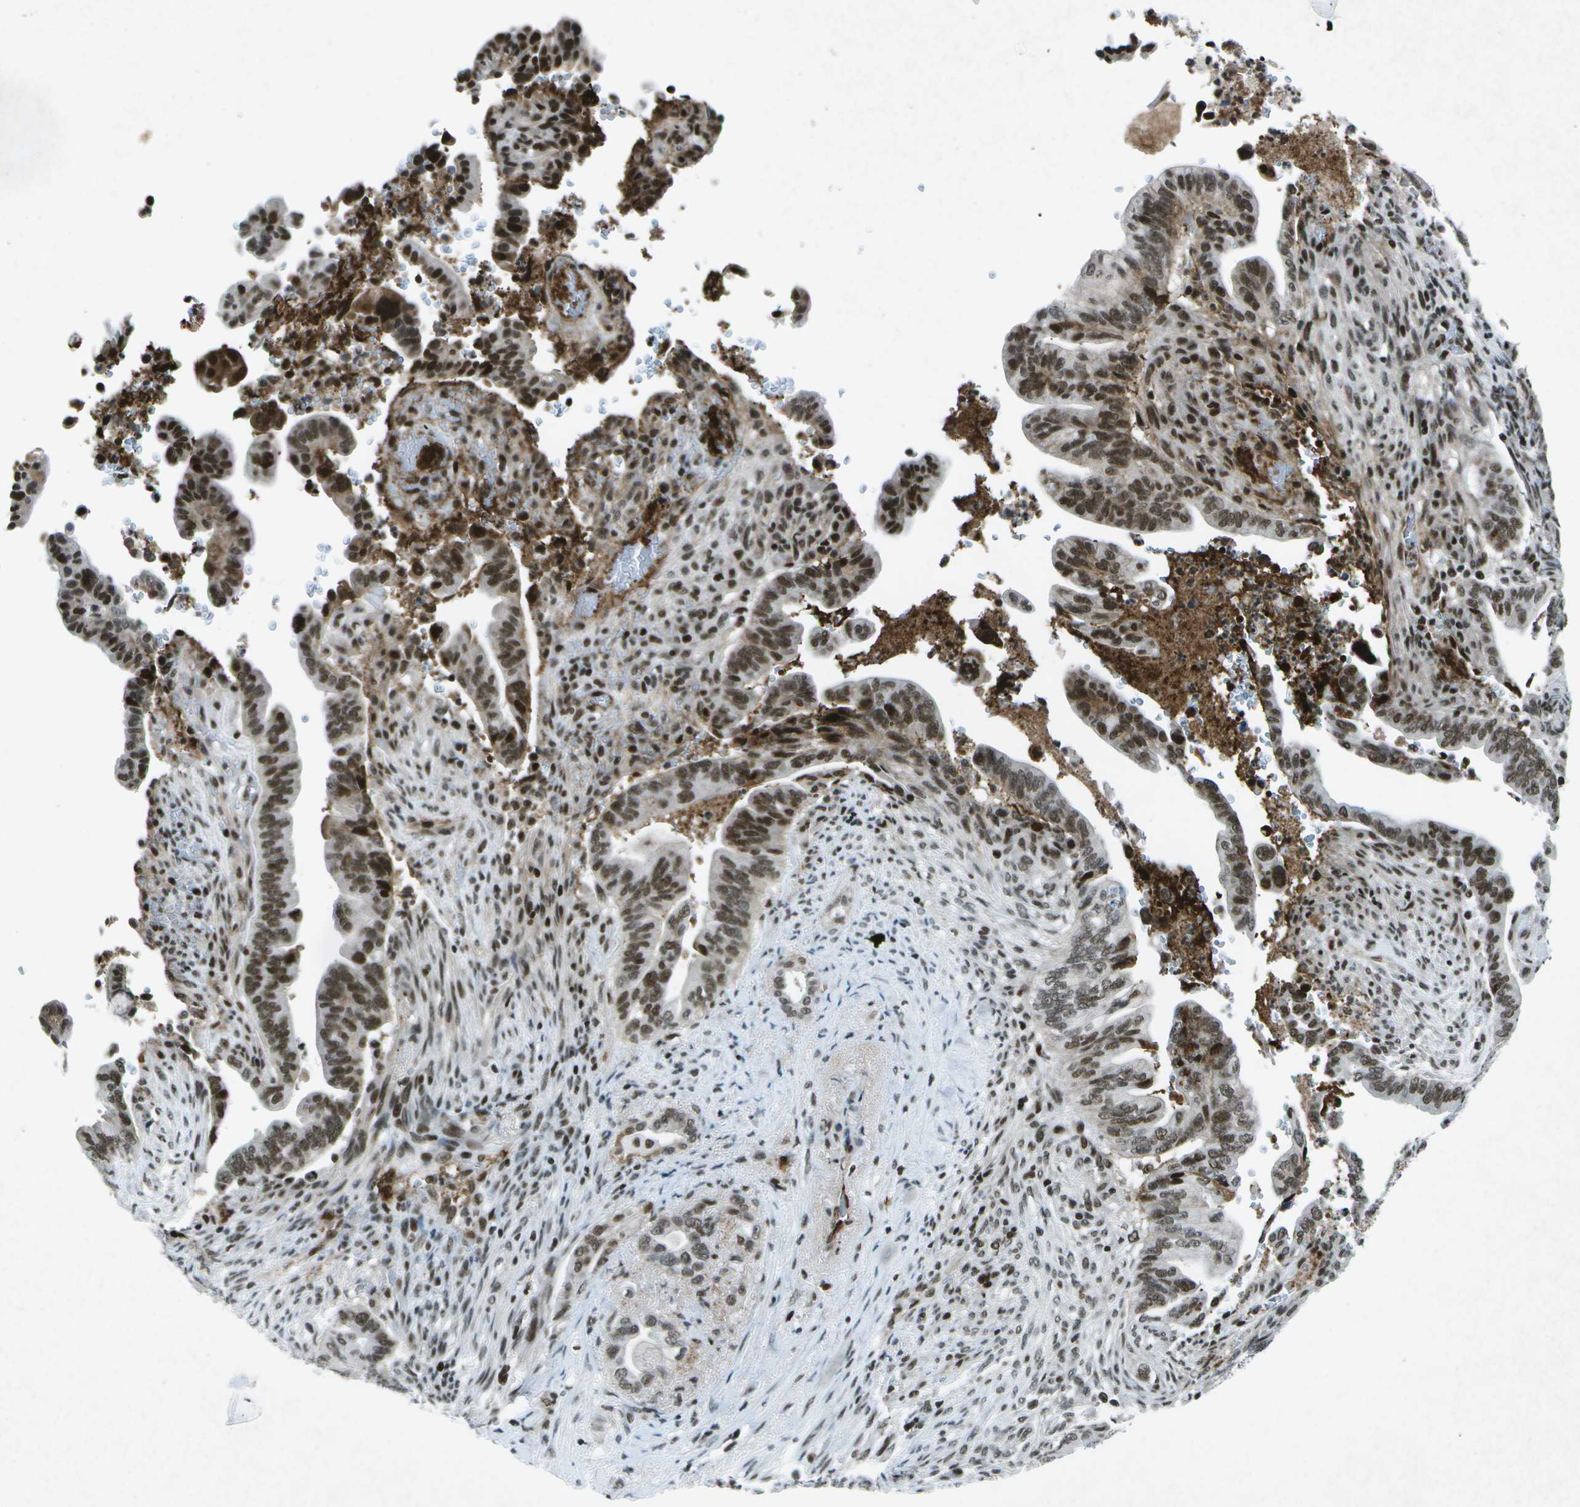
{"staining": {"intensity": "moderate", "quantity": ">75%", "location": "nuclear"}, "tissue": "pancreatic cancer", "cell_type": "Tumor cells", "image_type": "cancer", "snomed": [{"axis": "morphology", "description": "Adenocarcinoma, NOS"}, {"axis": "topography", "description": "Pancreas"}], "caption": "Adenocarcinoma (pancreatic) stained with a brown dye shows moderate nuclear positive positivity in about >75% of tumor cells.", "gene": "MTA2", "patient": {"sex": "male", "age": 70}}